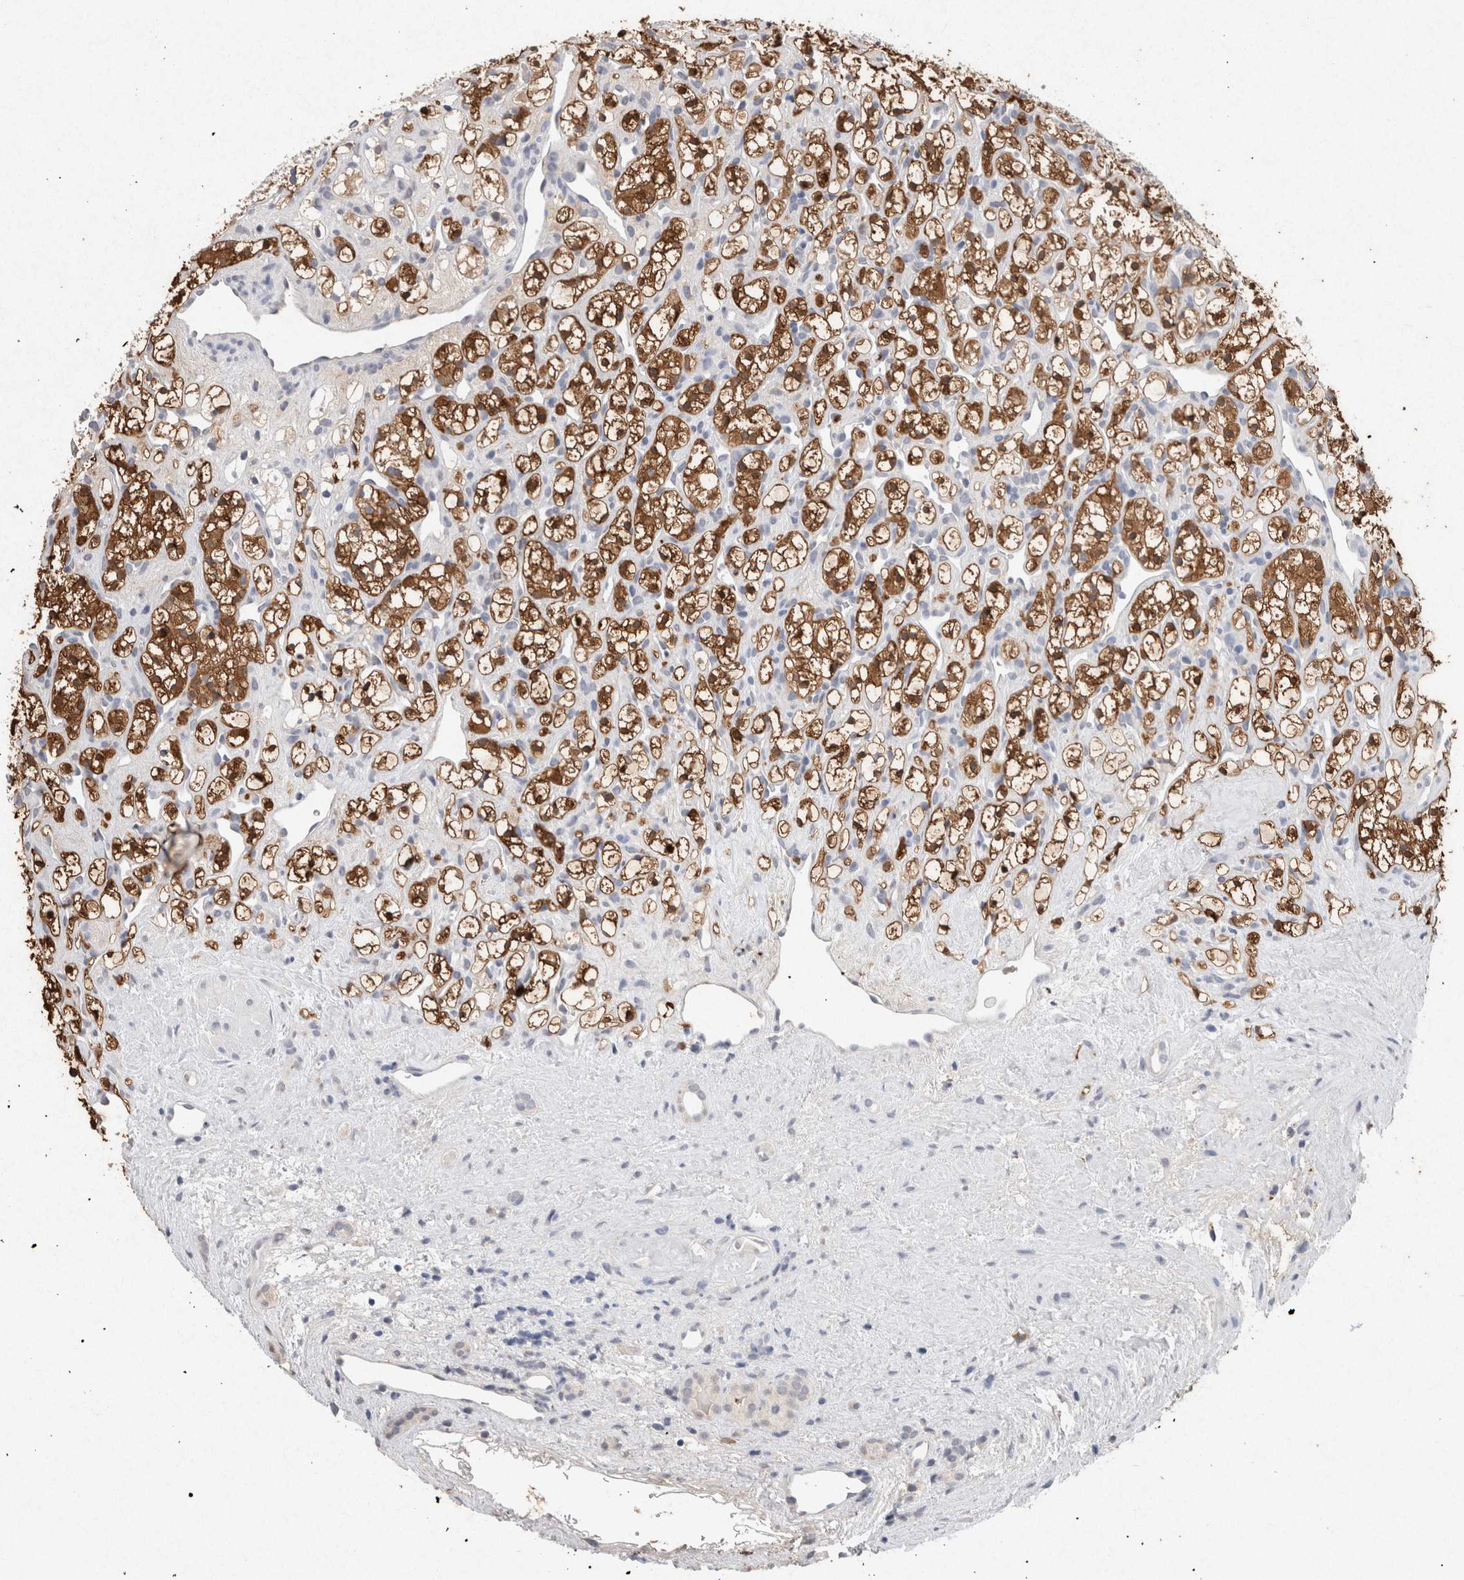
{"staining": {"intensity": "moderate", "quantity": ">75%", "location": "cytoplasmic/membranous"}, "tissue": "renal cancer", "cell_type": "Tumor cells", "image_type": "cancer", "snomed": [{"axis": "morphology", "description": "Adenocarcinoma, NOS"}, {"axis": "topography", "description": "Kidney"}], "caption": "Brown immunohistochemical staining in human adenocarcinoma (renal) shows moderate cytoplasmic/membranous expression in approximately >75% of tumor cells. (DAB IHC with brightfield microscopy, high magnification).", "gene": "FABP7", "patient": {"sex": "female", "age": 60}}